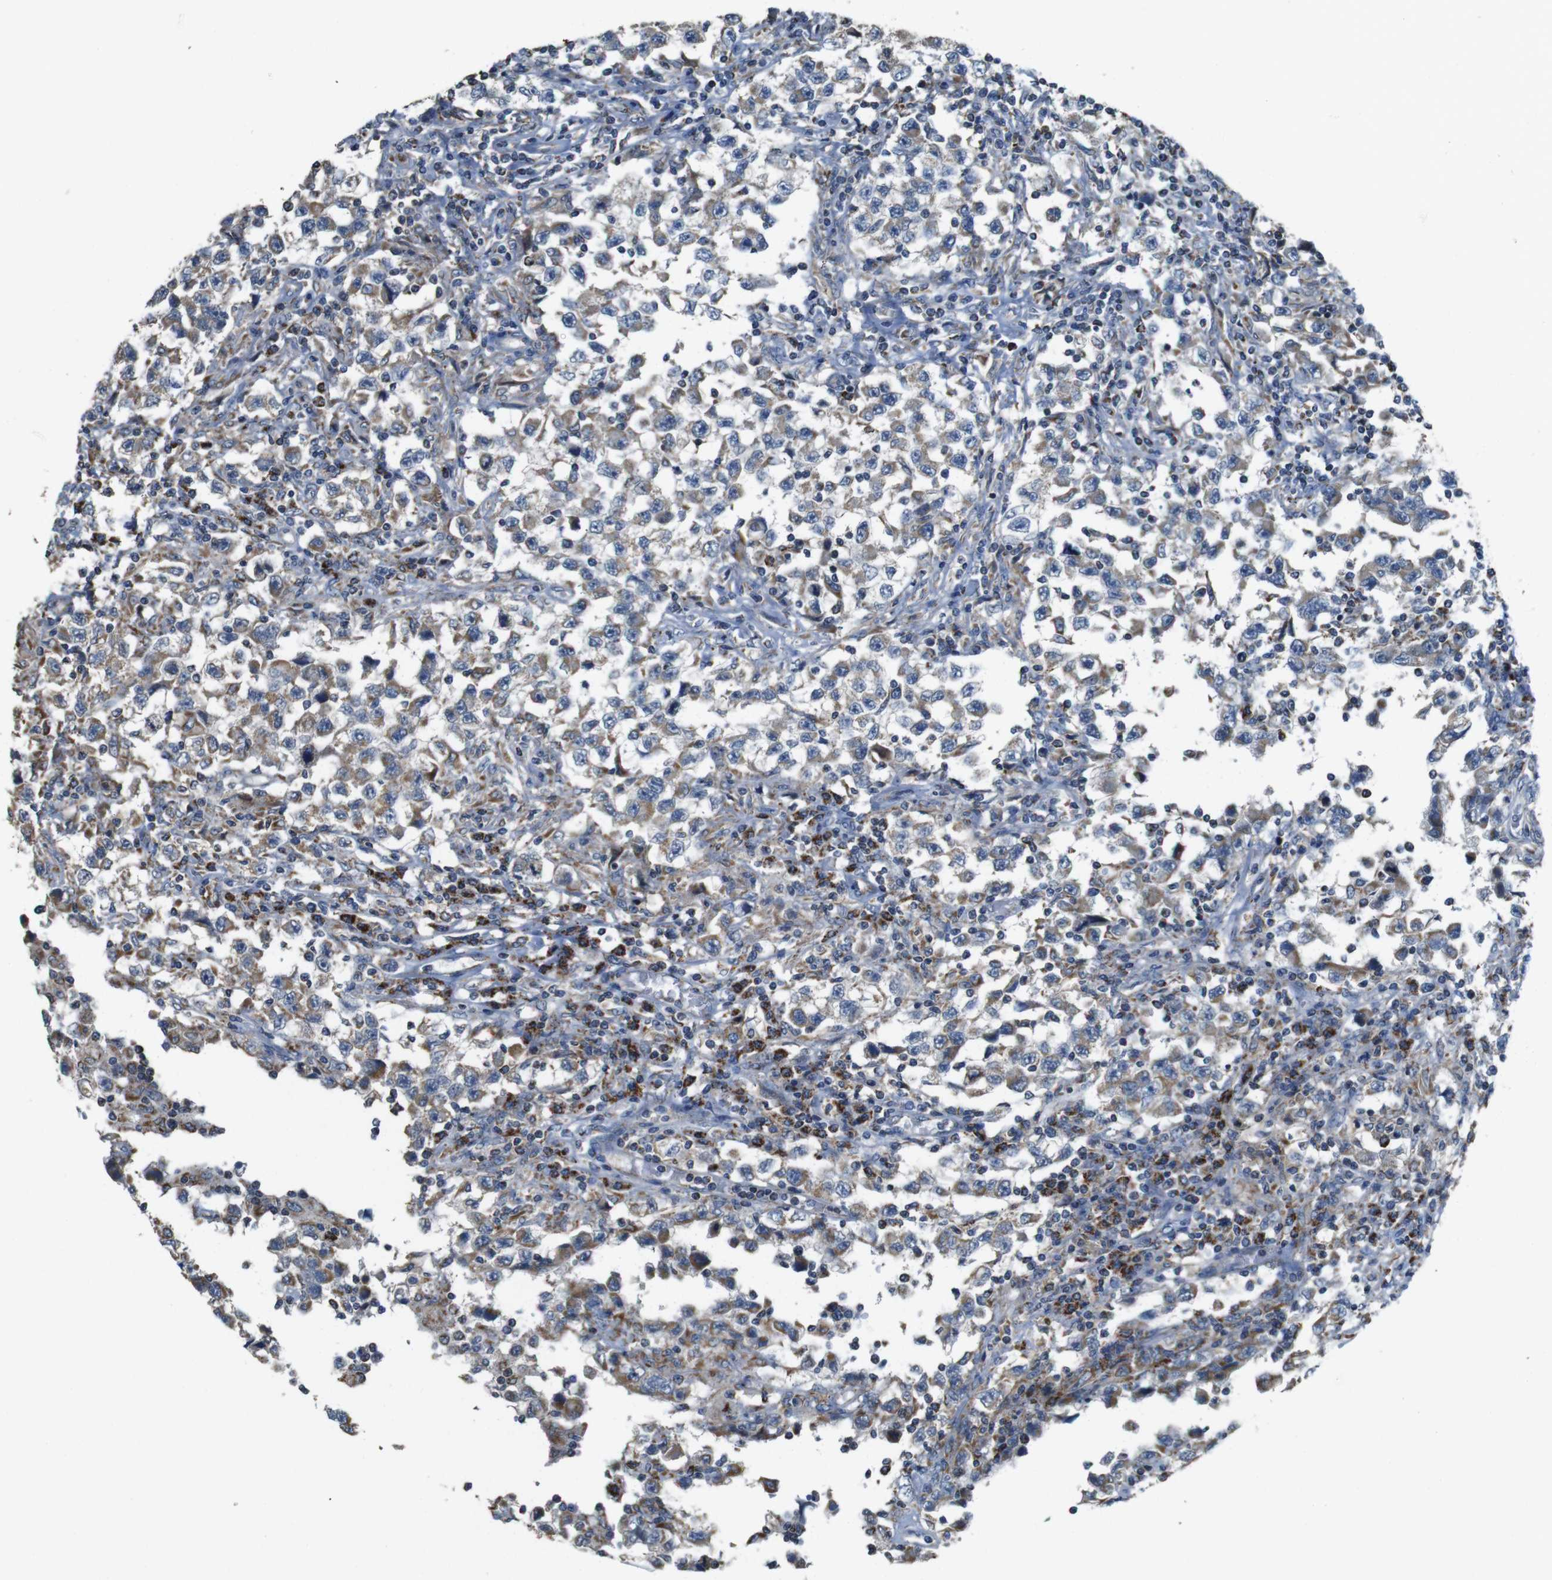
{"staining": {"intensity": "weak", "quantity": ">75%", "location": "cytoplasmic/membranous"}, "tissue": "testis cancer", "cell_type": "Tumor cells", "image_type": "cancer", "snomed": [{"axis": "morphology", "description": "Carcinoma, Embryonal, NOS"}, {"axis": "topography", "description": "Testis"}], "caption": "An immunohistochemistry (IHC) histopathology image of tumor tissue is shown. Protein staining in brown shows weak cytoplasmic/membranous positivity in embryonal carcinoma (testis) within tumor cells.", "gene": "CALHM2", "patient": {"sex": "male", "age": 21}}